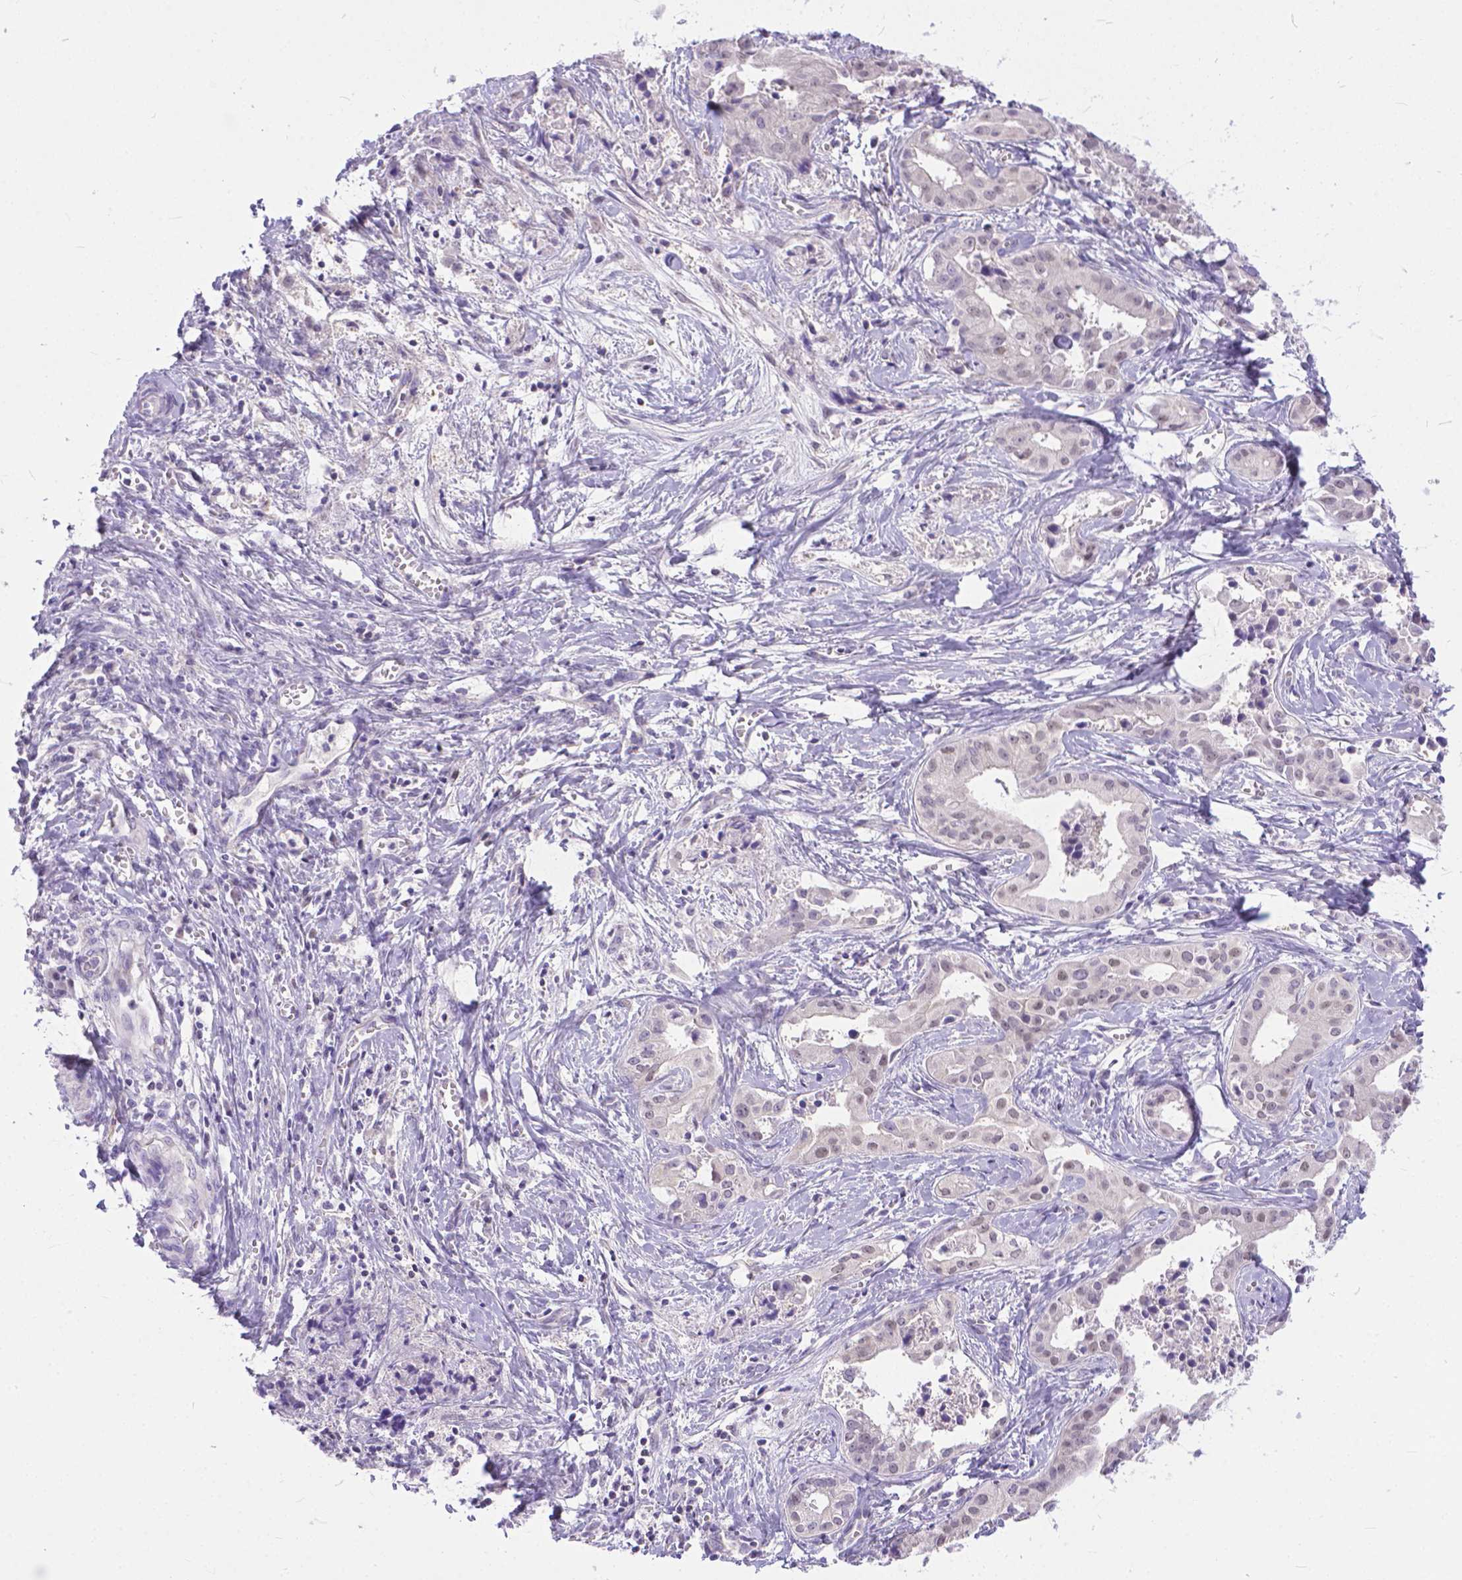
{"staining": {"intensity": "negative", "quantity": "none", "location": "none"}, "tissue": "liver cancer", "cell_type": "Tumor cells", "image_type": "cancer", "snomed": [{"axis": "morphology", "description": "Cholangiocarcinoma"}, {"axis": "topography", "description": "Liver"}], "caption": "An IHC micrograph of liver cancer is shown. There is no staining in tumor cells of liver cancer.", "gene": "TTLL6", "patient": {"sex": "female", "age": 65}}